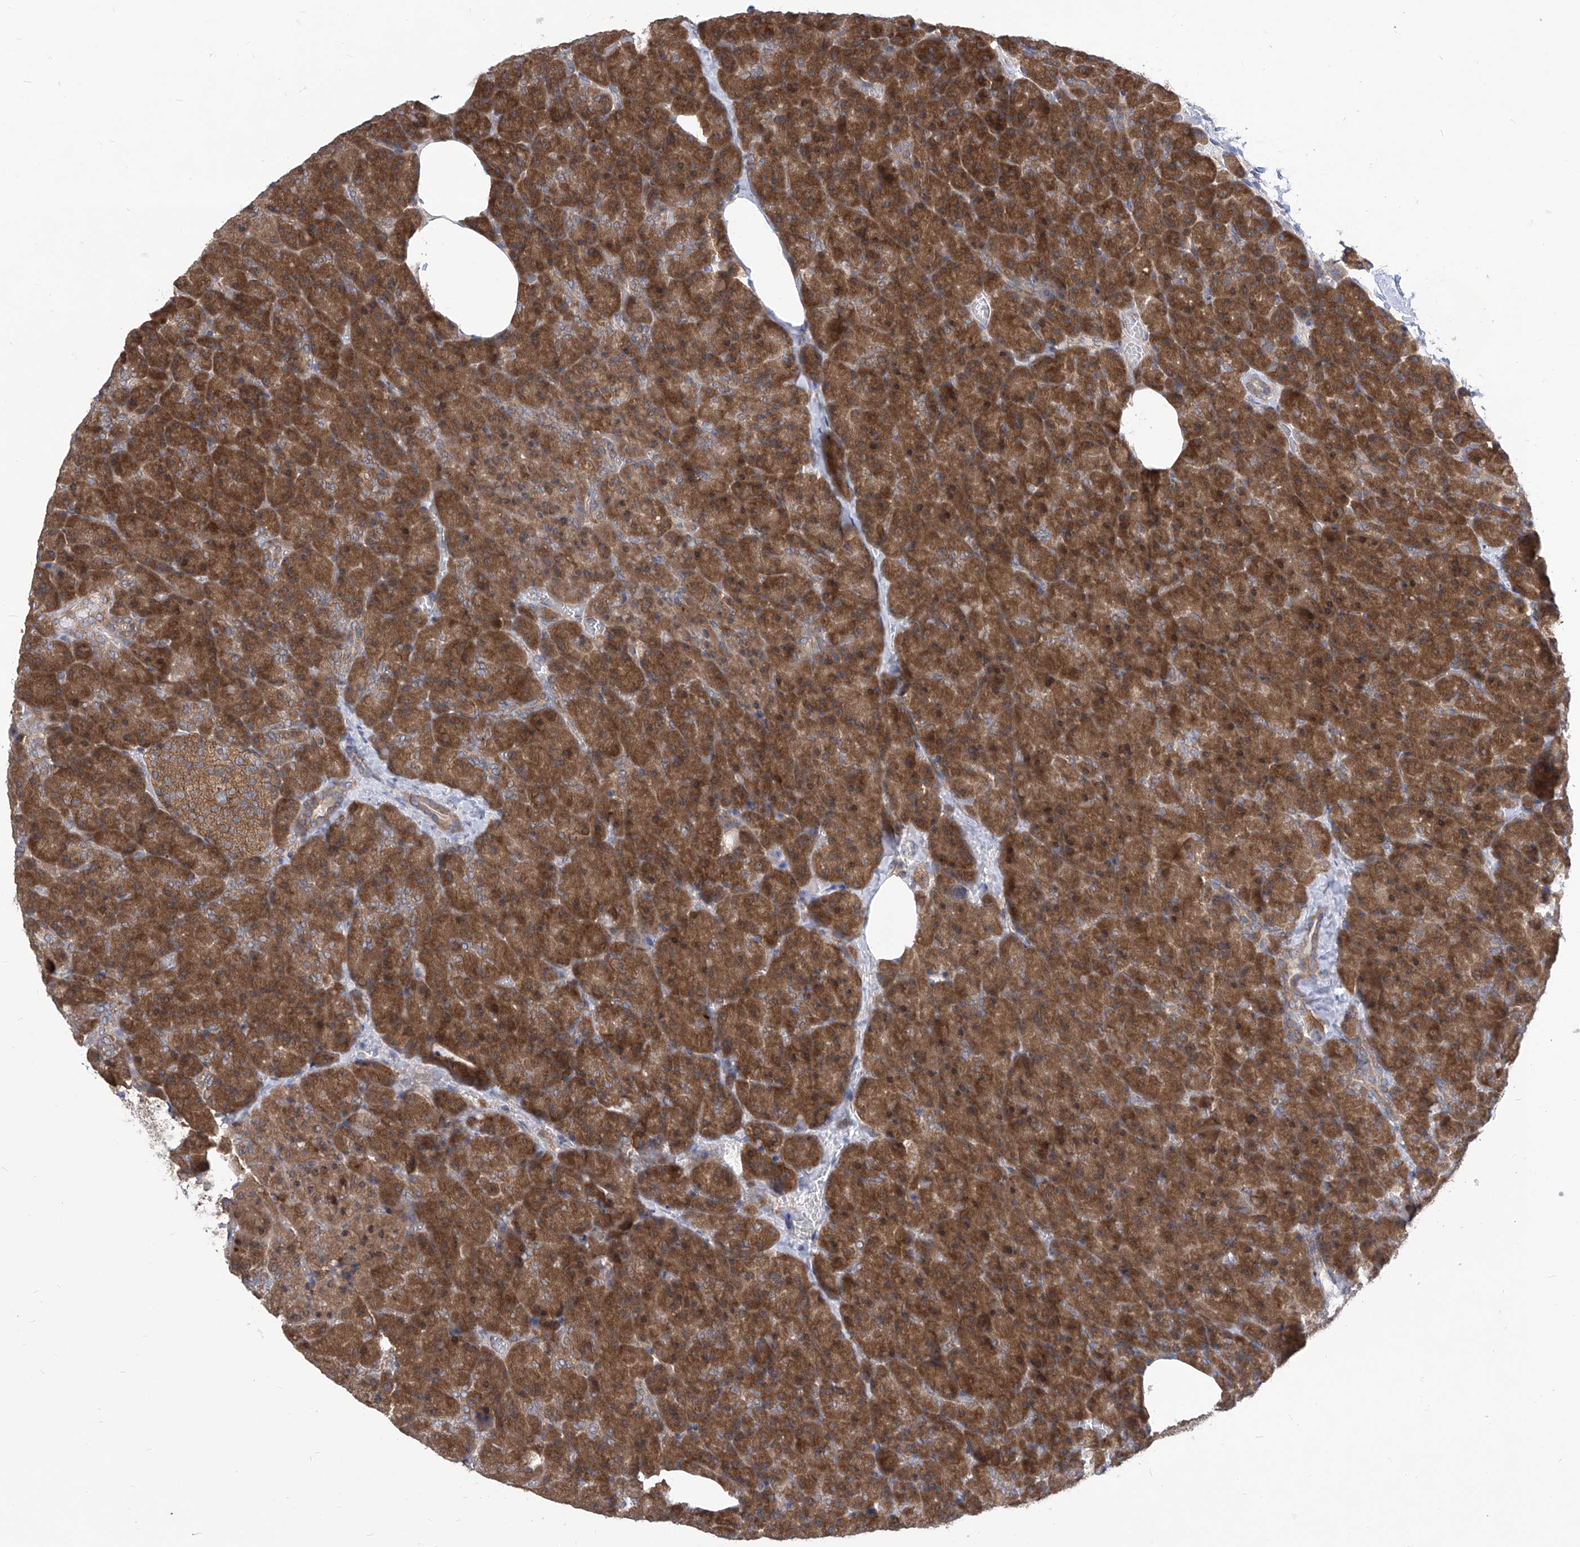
{"staining": {"intensity": "moderate", "quantity": ">75%", "location": "cytoplasmic/membranous"}, "tissue": "pancreas", "cell_type": "Exocrine glandular cells", "image_type": "normal", "snomed": [{"axis": "morphology", "description": "Normal tissue, NOS"}, {"axis": "morphology", "description": "Carcinoid, malignant, NOS"}, {"axis": "topography", "description": "Pancreas"}], "caption": "High-magnification brightfield microscopy of benign pancreas stained with DAB (brown) and counterstained with hematoxylin (blue). exocrine glandular cells exhibit moderate cytoplasmic/membranous positivity is identified in about>75% of cells. The protein of interest is stained brown, and the nuclei are stained in blue (DAB (3,3'-diaminobenzidine) IHC with brightfield microscopy, high magnification).", "gene": "EIF3M", "patient": {"sex": "female", "age": 35}}